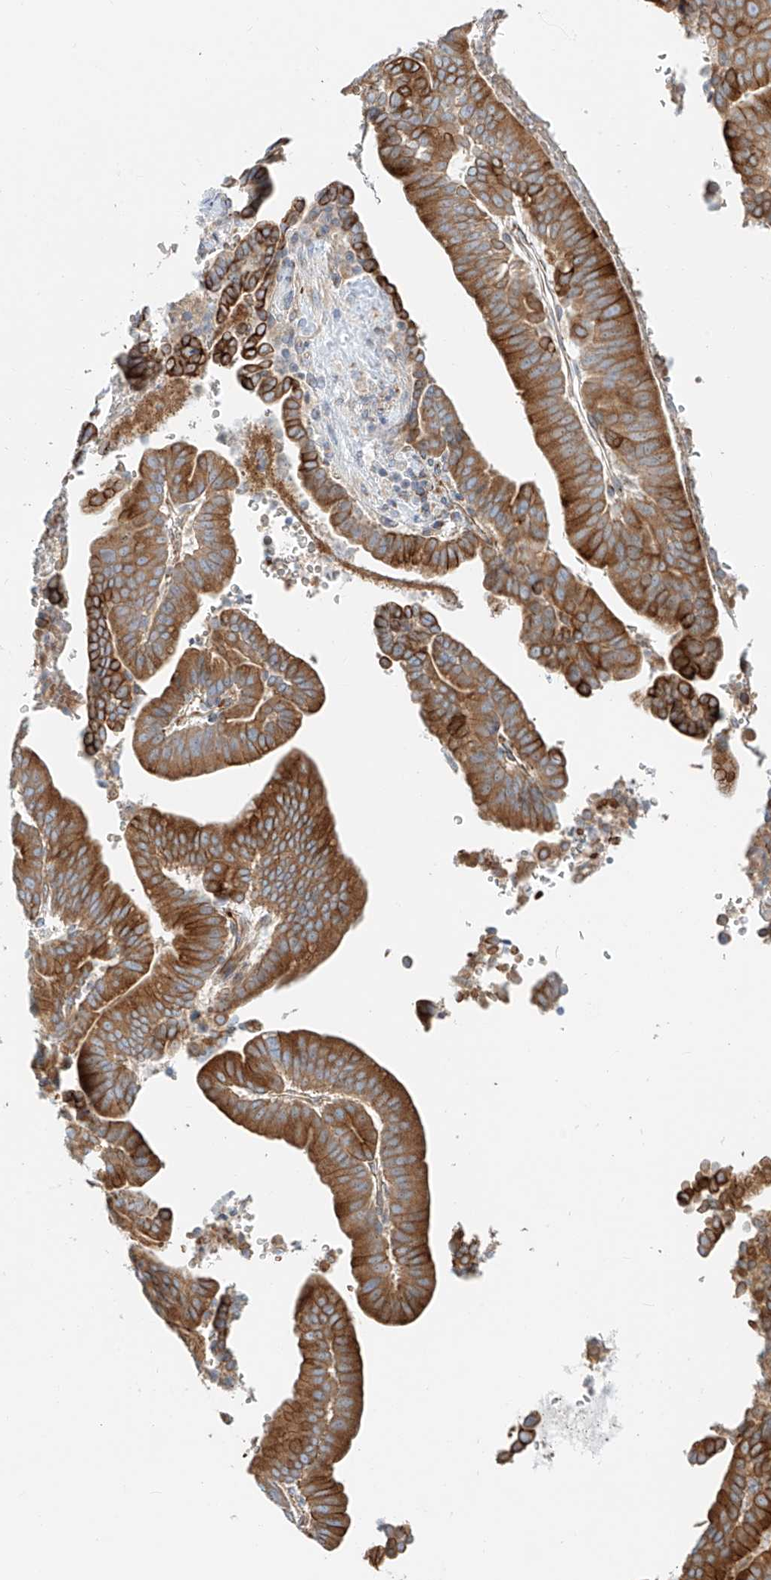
{"staining": {"intensity": "strong", "quantity": "25%-75%", "location": "cytoplasmic/membranous"}, "tissue": "liver cancer", "cell_type": "Tumor cells", "image_type": "cancer", "snomed": [{"axis": "morphology", "description": "Cholangiocarcinoma"}, {"axis": "topography", "description": "Liver"}], "caption": "Liver cancer was stained to show a protein in brown. There is high levels of strong cytoplasmic/membranous positivity in about 25%-75% of tumor cells.", "gene": "EIPR1", "patient": {"sex": "female", "age": 75}}